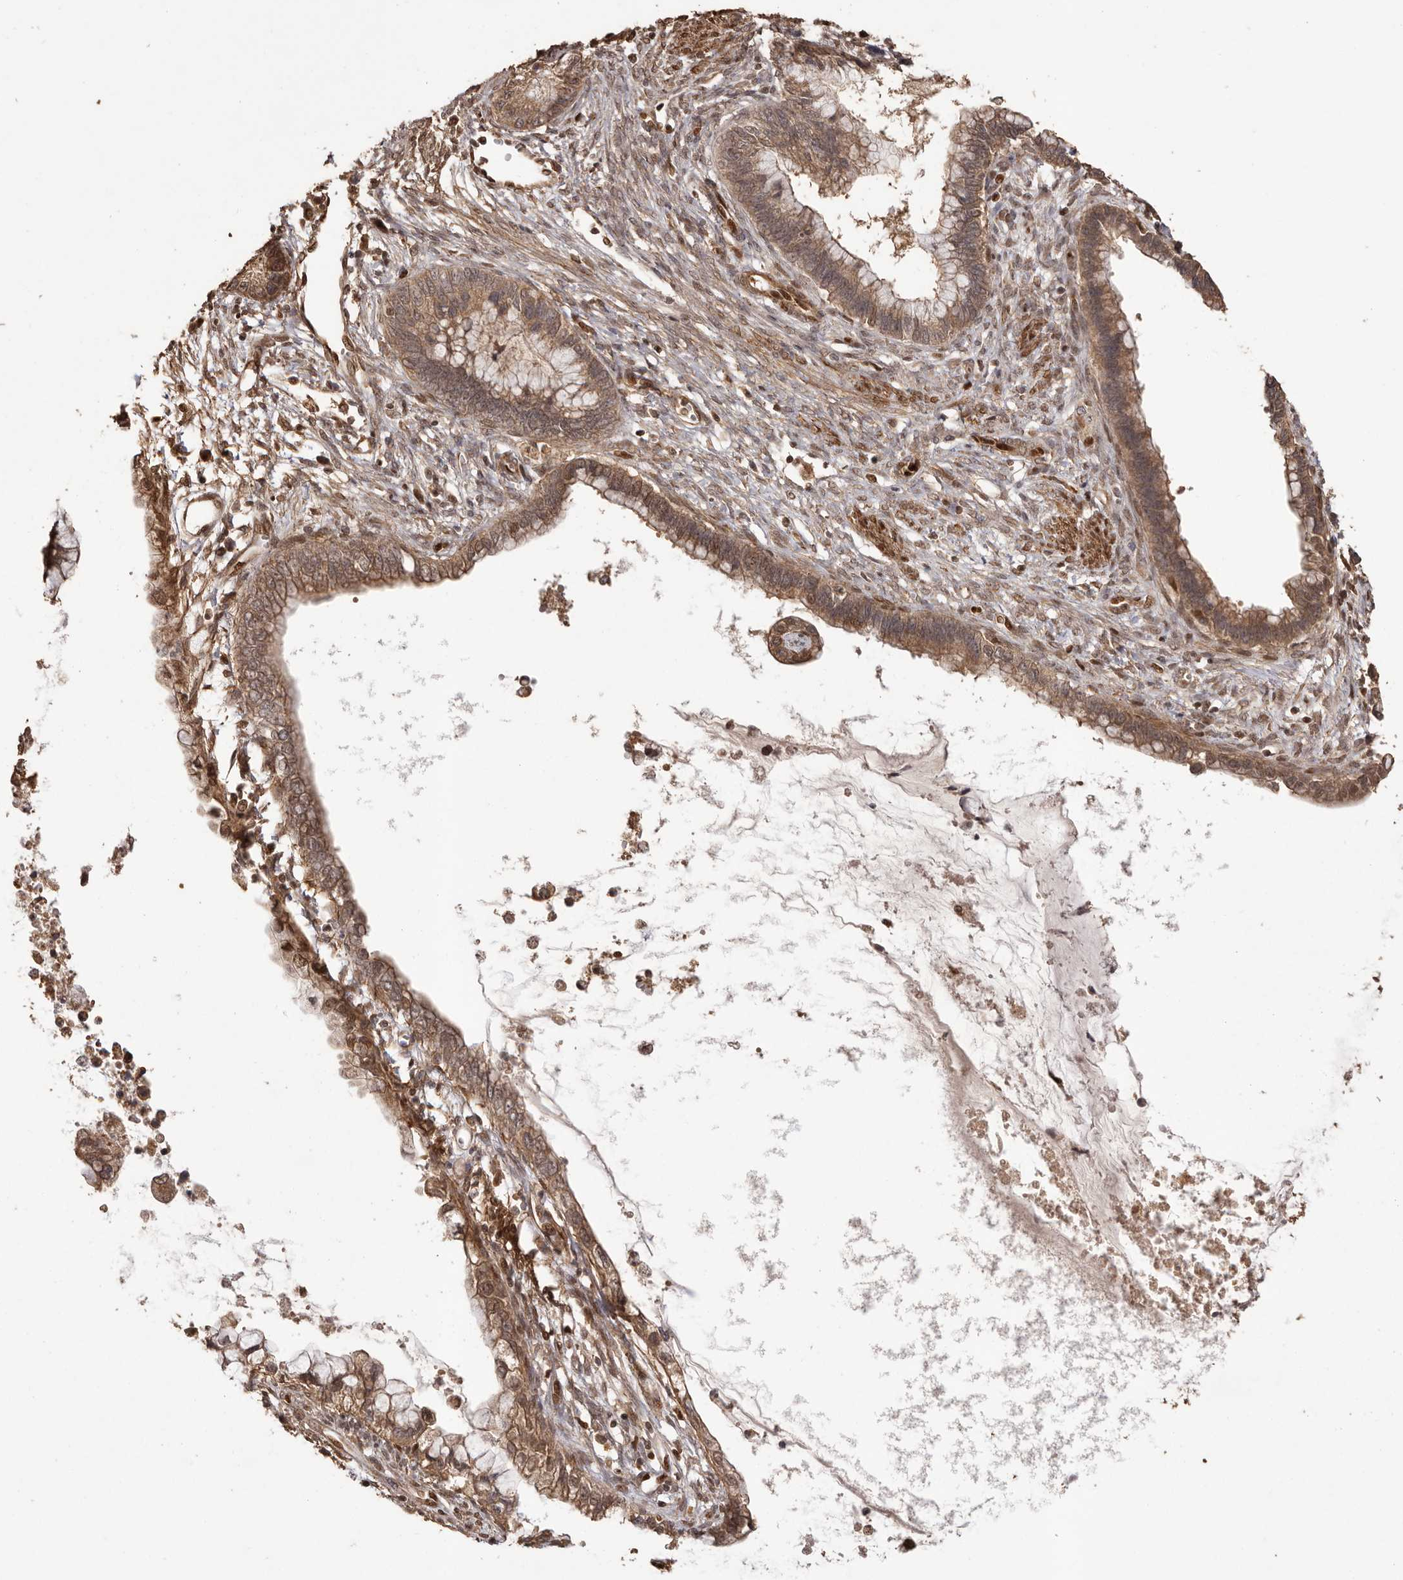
{"staining": {"intensity": "moderate", "quantity": ">75%", "location": "cytoplasmic/membranous,nuclear"}, "tissue": "cervical cancer", "cell_type": "Tumor cells", "image_type": "cancer", "snomed": [{"axis": "morphology", "description": "Adenocarcinoma, NOS"}, {"axis": "topography", "description": "Cervix"}], "caption": "Cervical adenocarcinoma stained with a brown dye reveals moderate cytoplasmic/membranous and nuclear positive positivity in approximately >75% of tumor cells.", "gene": "UBR2", "patient": {"sex": "female", "age": 44}}